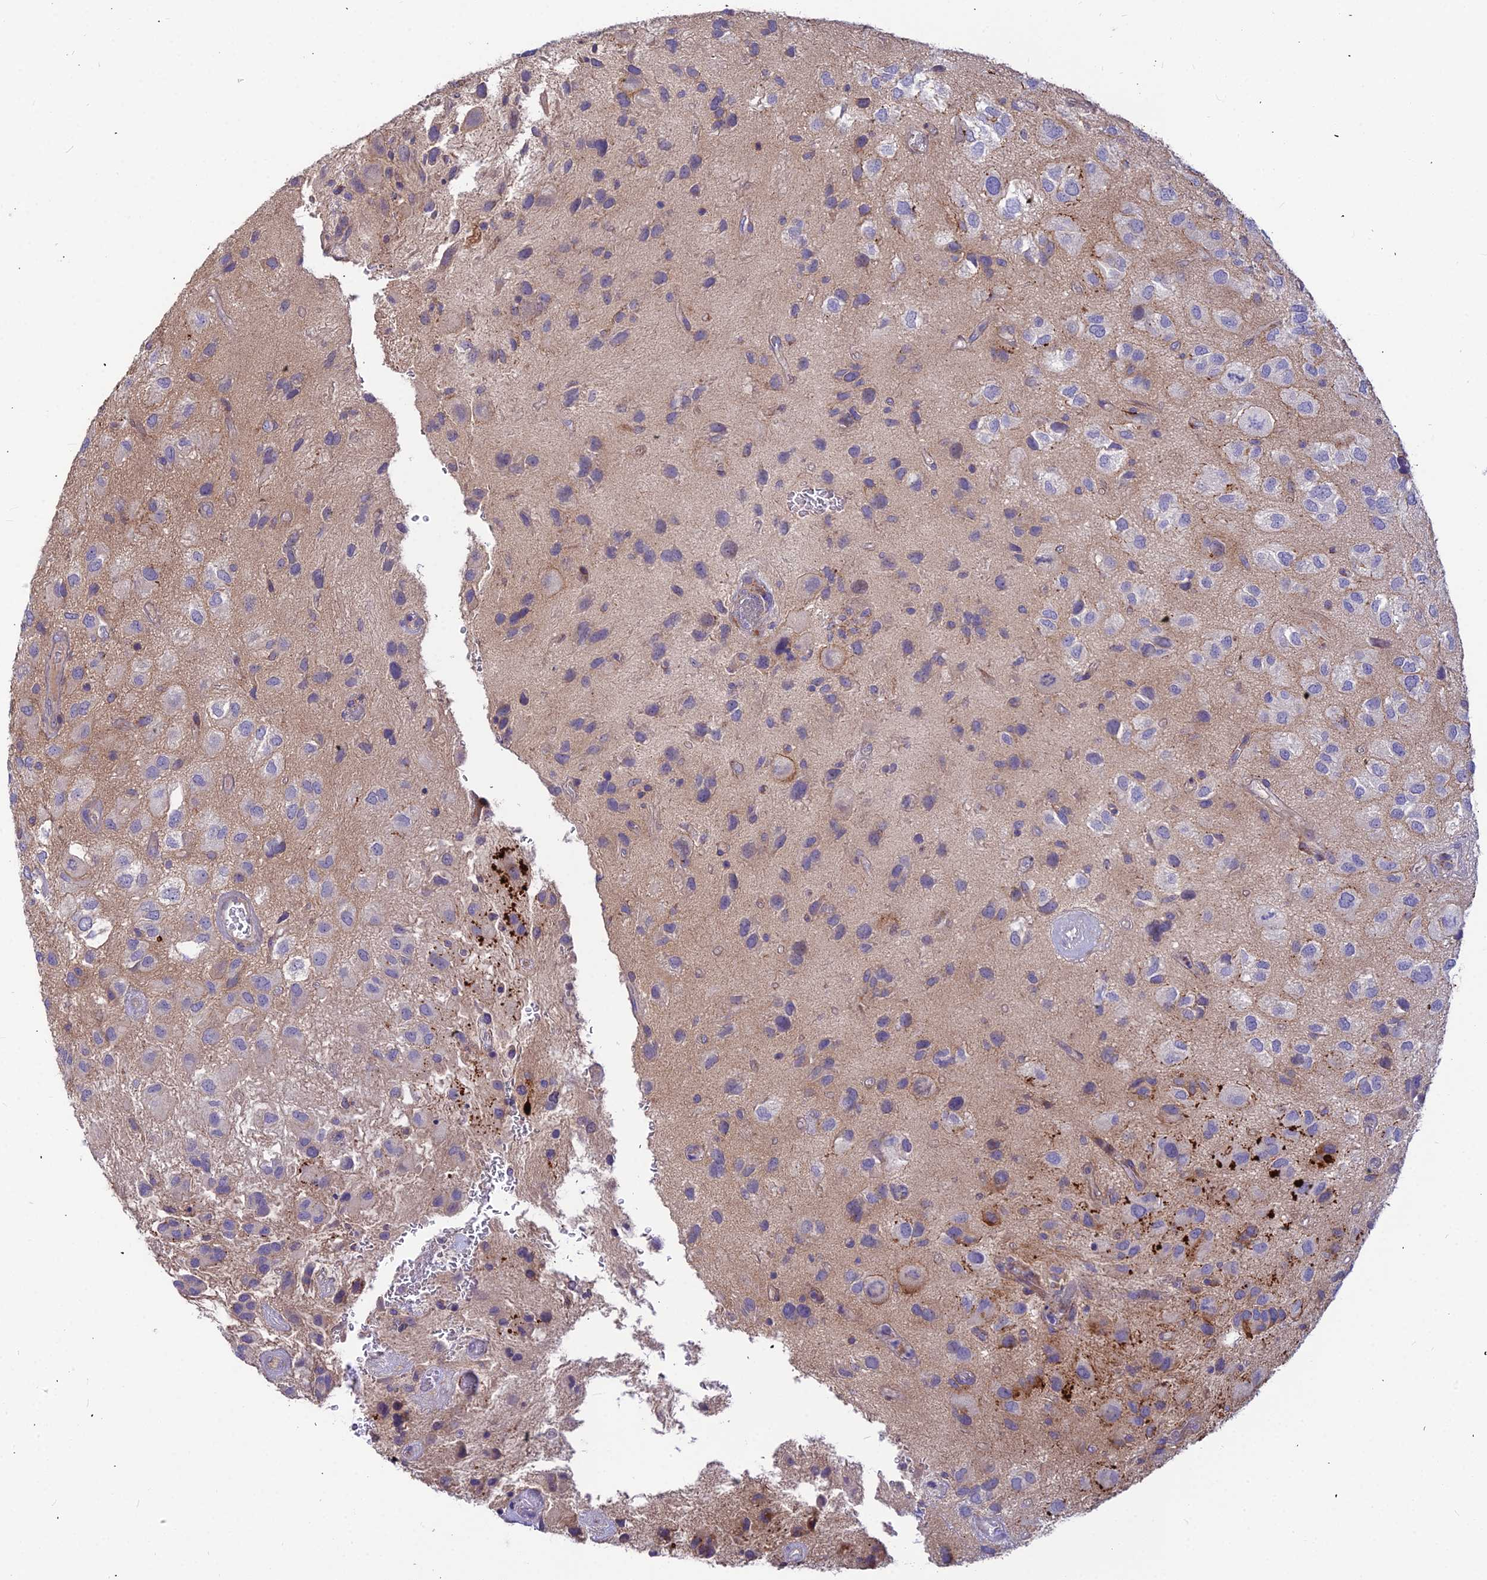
{"staining": {"intensity": "weak", "quantity": "<25%", "location": "cytoplasmic/membranous"}, "tissue": "glioma", "cell_type": "Tumor cells", "image_type": "cancer", "snomed": [{"axis": "morphology", "description": "Glioma, malignant, Low grade"}, {"axis": "topography", "description": "Brain"}], "caption": "A micrograph of malignant low-grade glioma stained for a protein shows no brown staining in tumor cells.", "gene": "ASPHD1", "patient": {"sex": "male", "age": 66}}